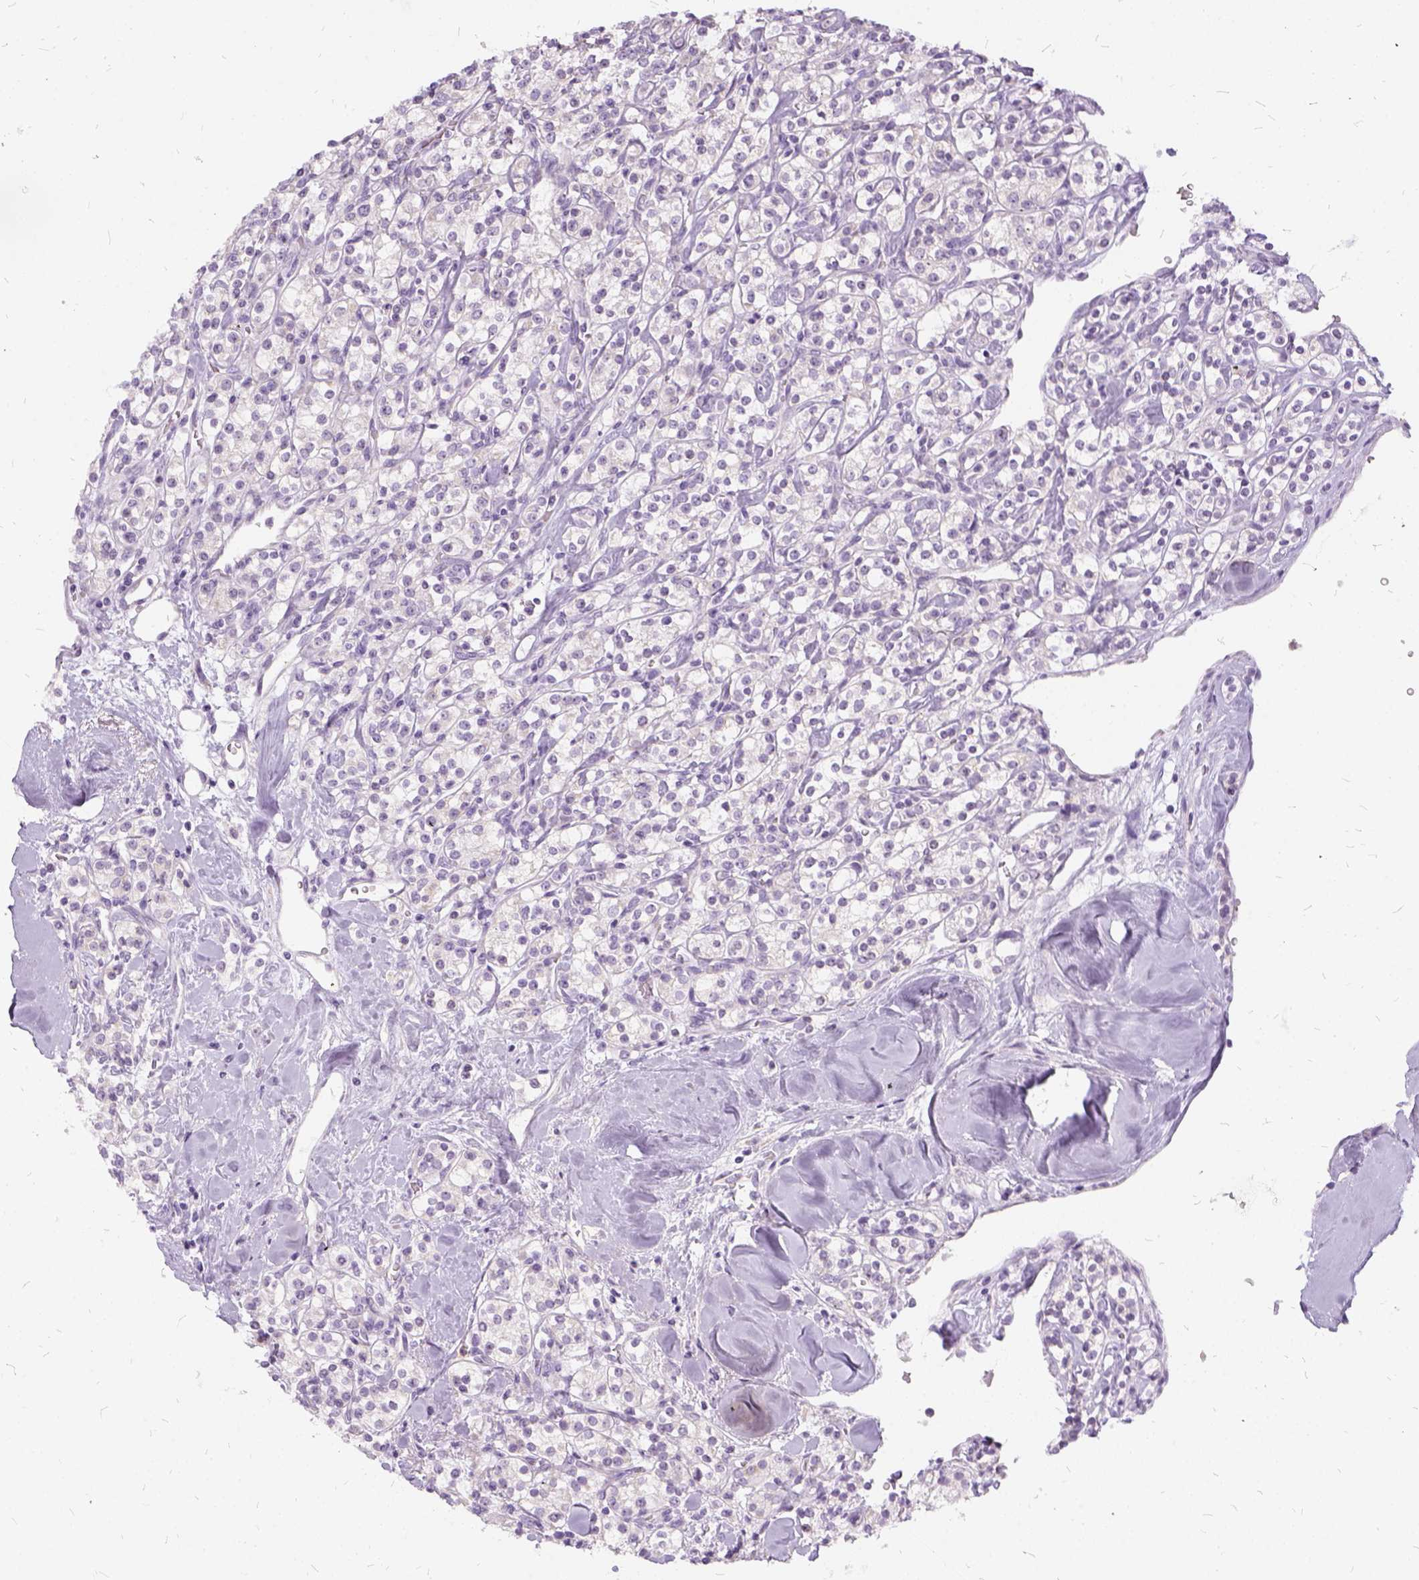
{"staining": {"intensity": "negative", "quantity": "none", "location": "none"}, "tissue": "renal cancer", "cell_type": "Tumor cells", "image_type": "cancer", "snomed": [{"axis": "morphology", "description": "Adenocarcinoma, NOS"}, {"axis": "topography", "description": "Kidney"}], "caption": "The histopathology image shows no significant staining in tumor cells of renal cancer (adenocarcinoma).", "gene": "FDX1", "patient": {"sex": "male", "age": 77}}